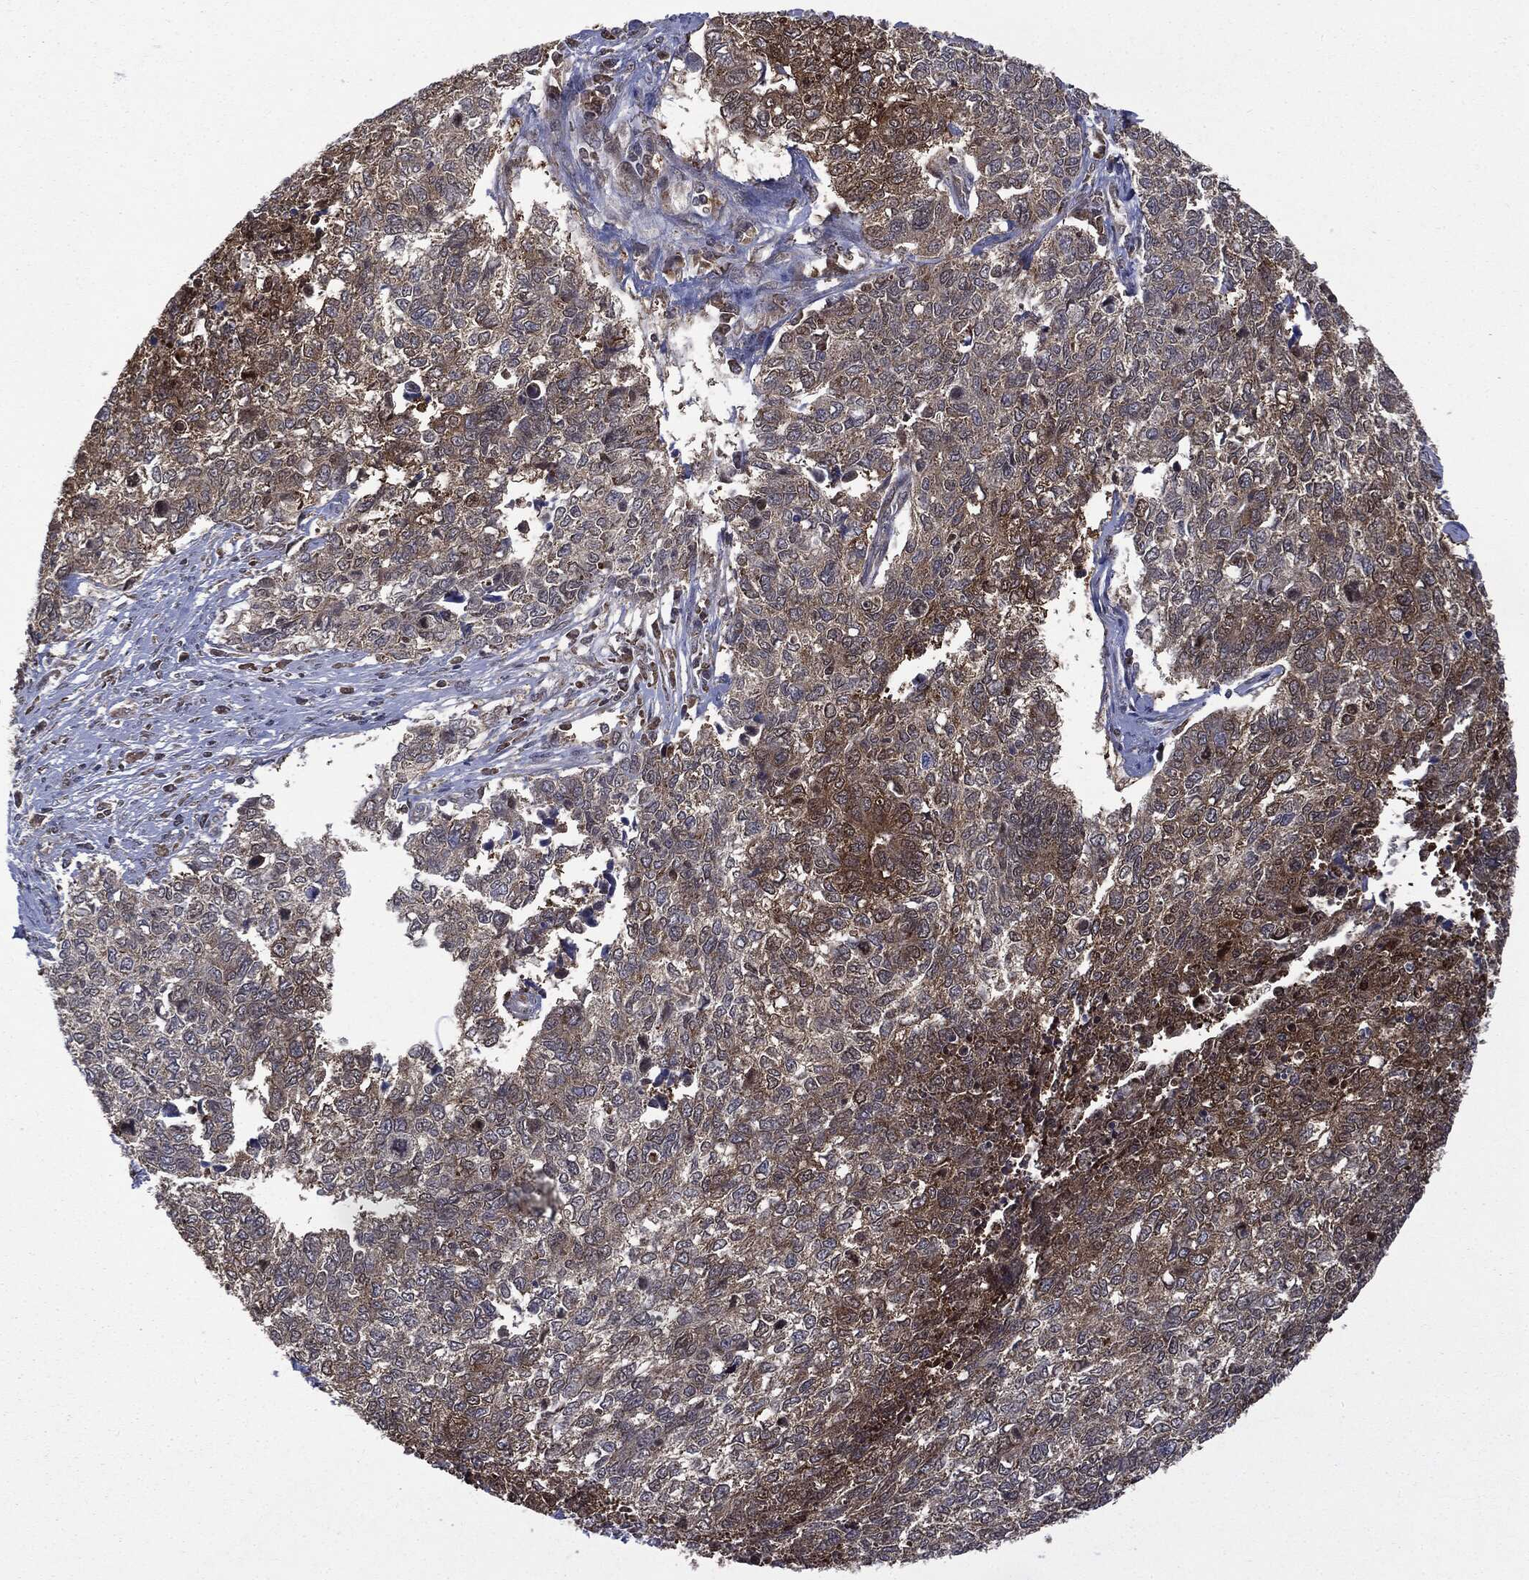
{"staining": {"intensity": "moderate", "quantity": "<25%", "location": "cytoplasmic/membranous"}, "tissue": "cervical cancer", "cell_type": "Tumor cells", "image_type": "cancer", "snomed": [{"axis": "morphology", "description": "Adenocarcinoma, NOS"}, {"axis": "topography", "description": "Cervix"}], "caption": "Immunohistochemistry (IHC) photomicrograph of neoplastic tissue: human adenocarcinoma (cervical) stained using immunohistochemistry (IHC) displays low levels of moderate protein expression localized specifically in the cytoplasmic/membranous of tumor cells, appearing as a cytoplasmic/membranous brown color.", "gene": "GPI", "patient": {"sex": "female", "age": 63}}